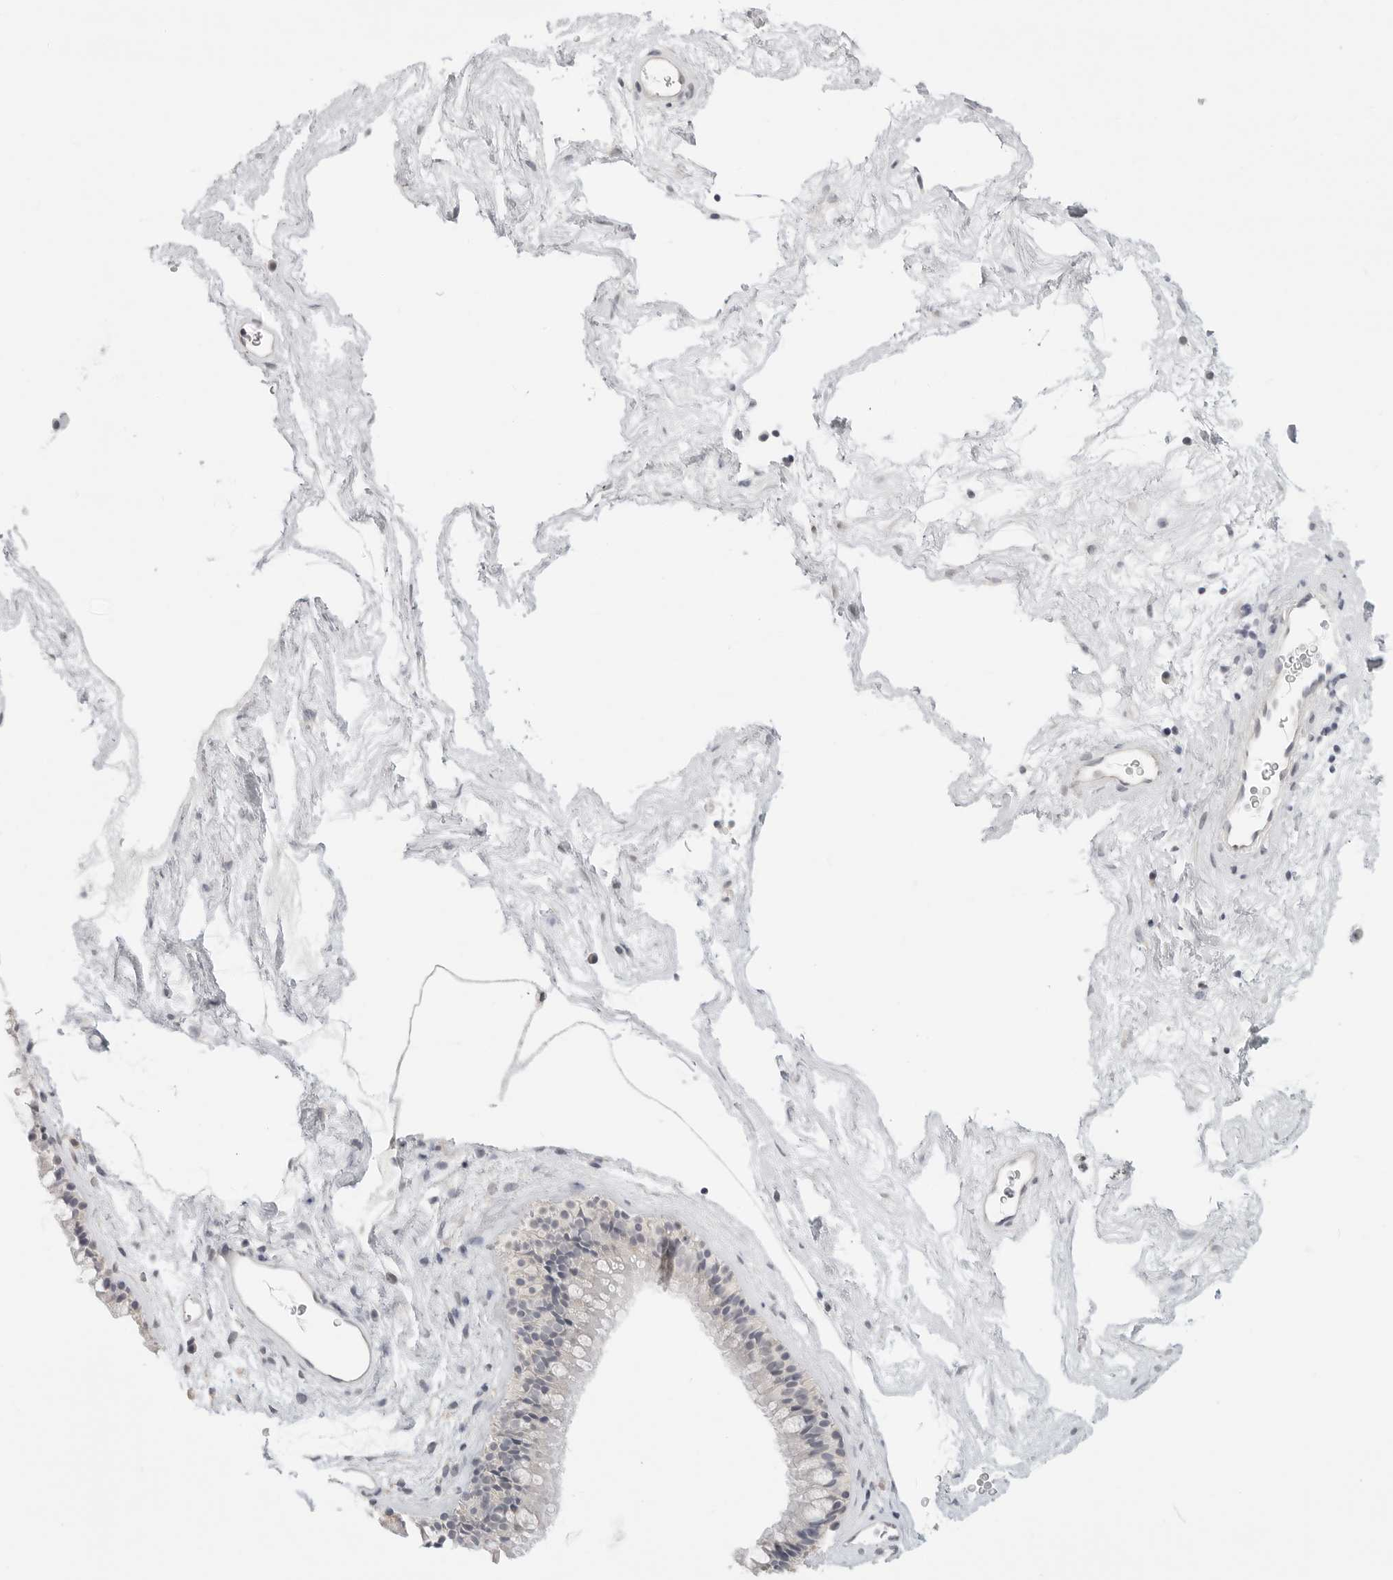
{"staining": {"intensity": "negative", "quantity": "none", "location": "none"}, "tissue": "nasopharynx", "cell_type": "Respiratory epithelial cells", "image_type": "normal", "snomed": [{"axis": "morphology", "description": "Normal tissue, NOS"}, {"axis": "morphology", "description": "Inflammation, NOS"}, {"axis": "topography", "description": "Nasopharynx"}], "caption": "Micrograph shows no protein staining in respiratory epithelial cells of benign nasopharynx. (DAB immunohistochemistry visualized using brightfield microscopy, high magnification).", "gene": "KLK11", "patient": {"sex": "male", "age": 48}}